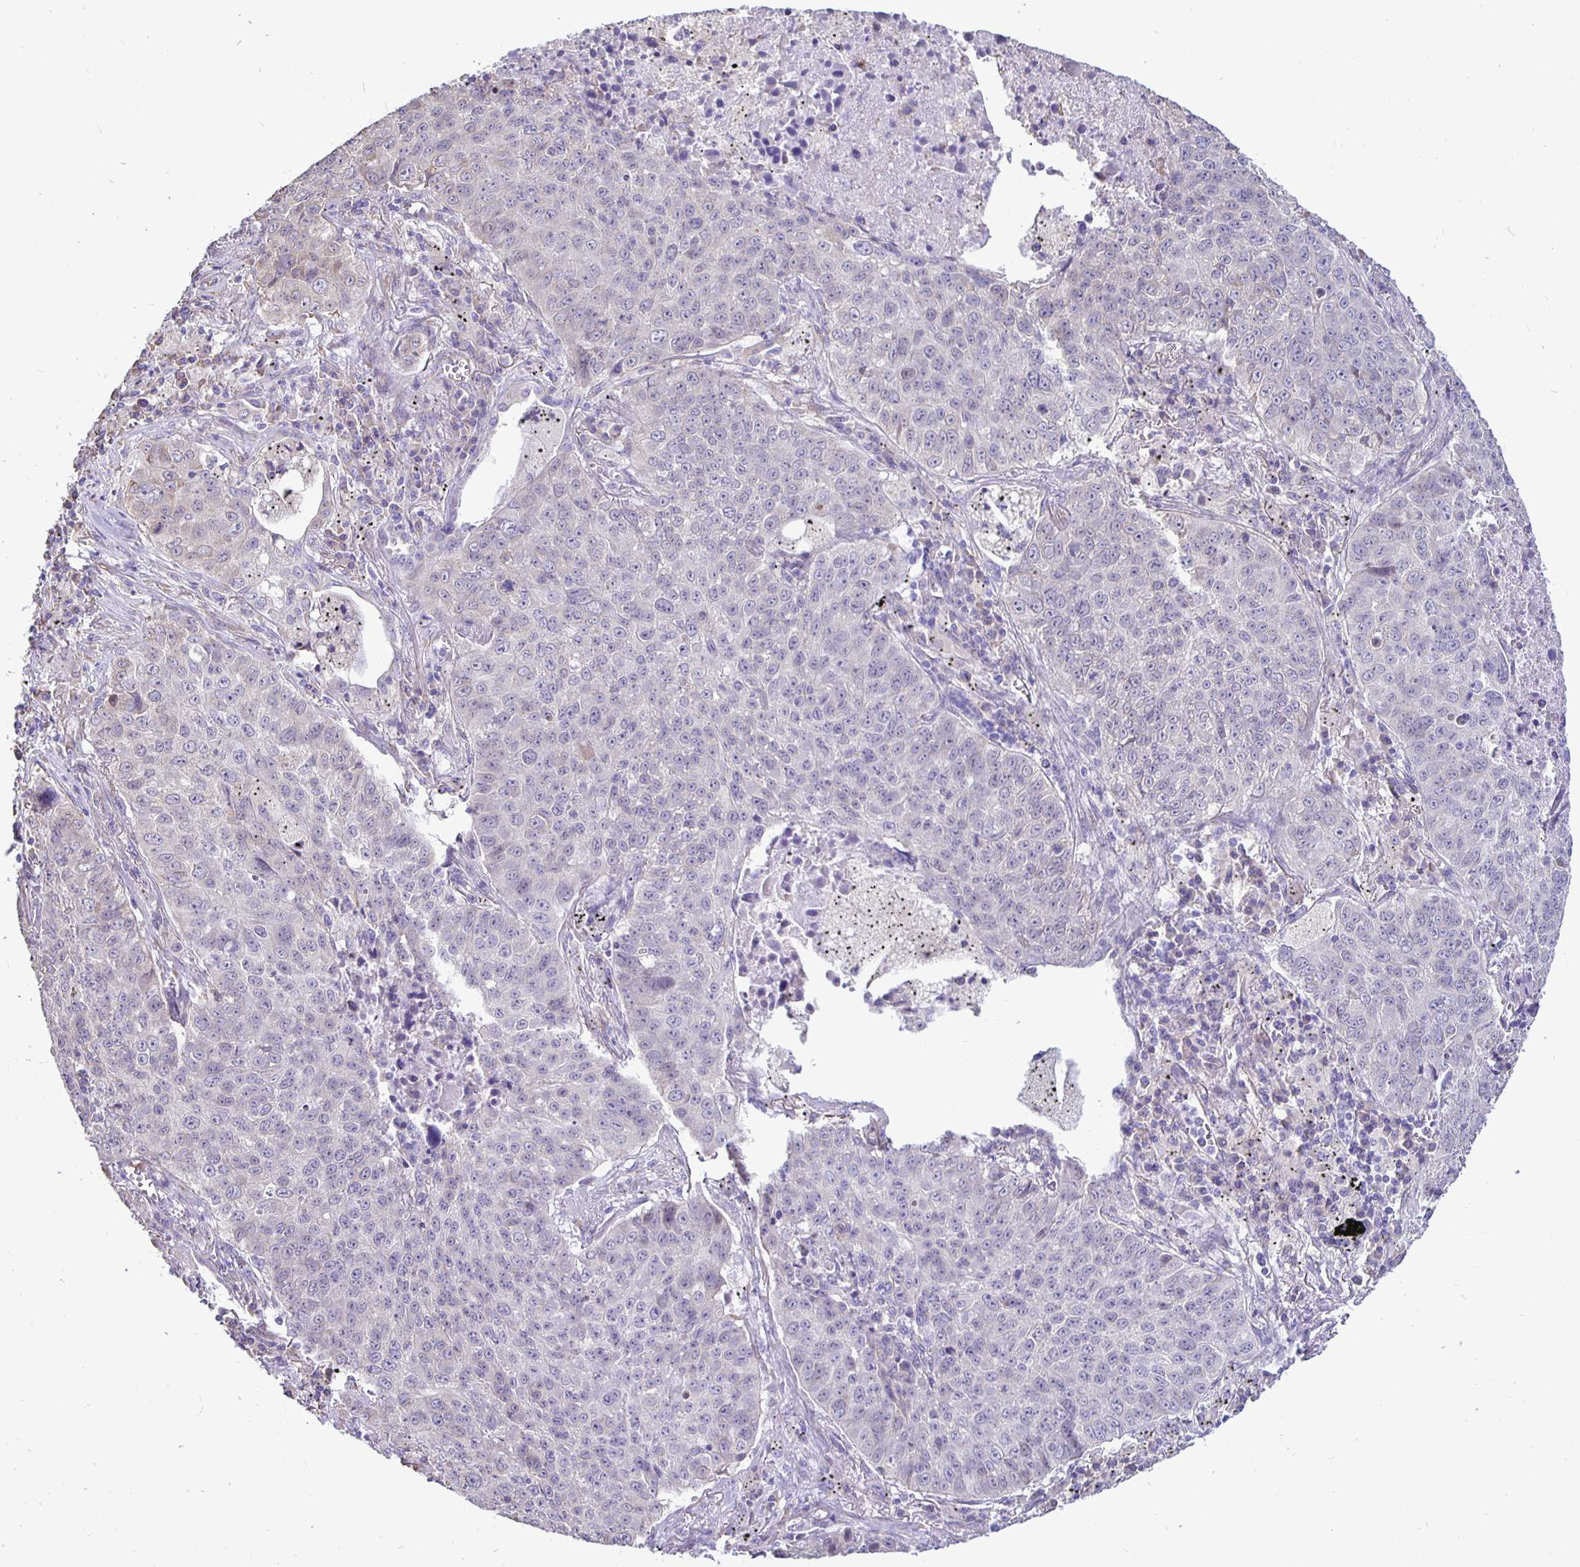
{"staining": {"intensity": "negative", "quantity": "none", "location": "none"}, "tissue": "lung cancer", "cell_type": "Tumor cells", "image_type": "cancer", "snomed": [{"axis": "morphology", "description": "Normal morphology"}, {"axis": "morphology", "description": "Aneuploidy"}, {"axis": "morphology", "description": "Squamous cell carcinoma, NOS"}, {"axis": "topography", "description": "Lymph node"}, {"axis": "topography", "description": "Lung"}], "caption": "The photomicrograph demonstrates no staining of tumor cells in aneuploidy (lung). (Stains: DAB IHC with hematoxylin counter stain, Microscopy: brightfield microscopy at high magnification).", "gene": "DNAI2", "patient": {"sex": "female", "age": 76}}